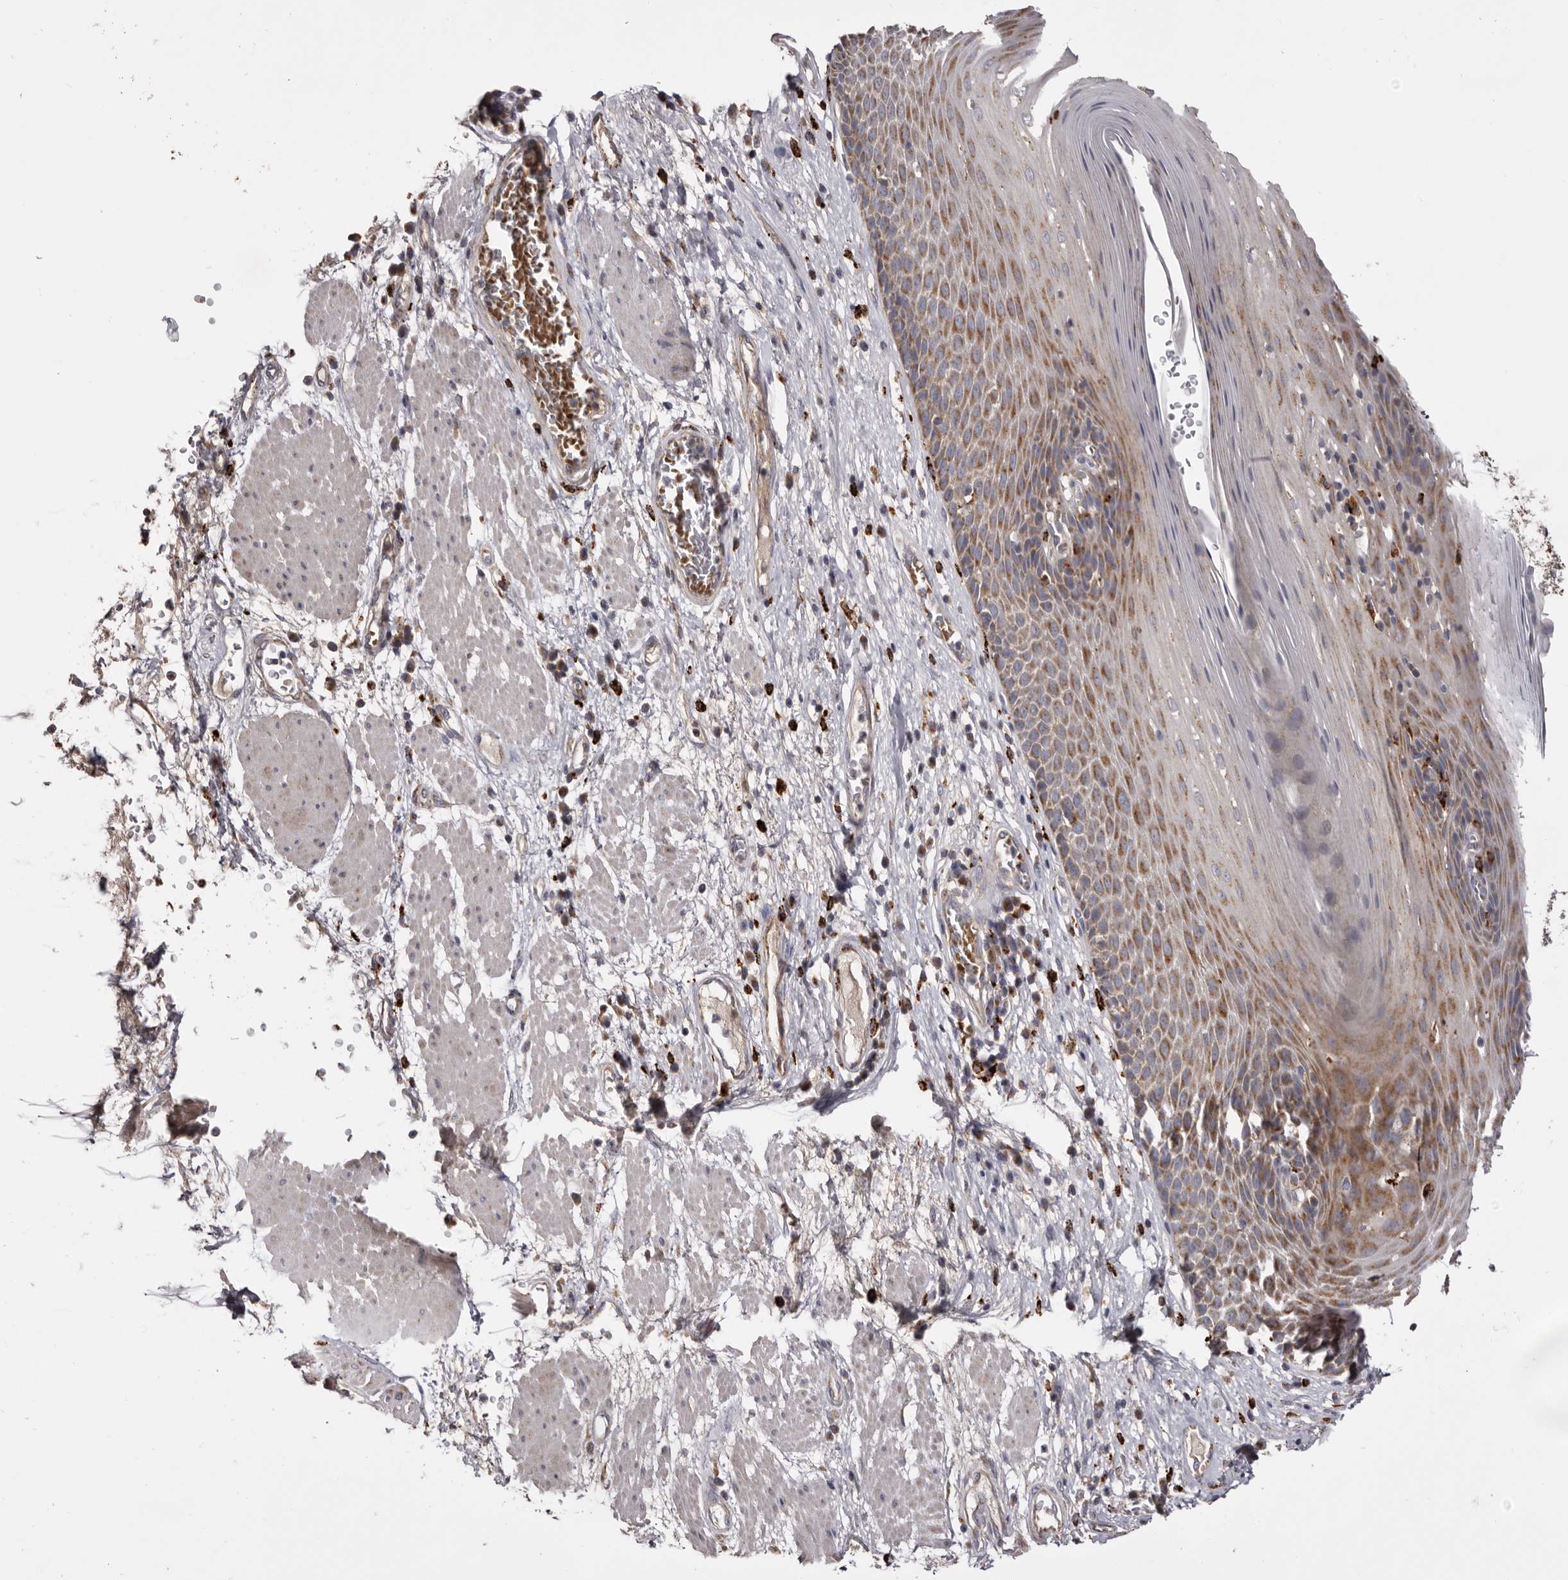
{"staining": {"intensity": "moderate", "quantity": "25%-75%", "location": "cytoplasmic/membranous"}, "tissue": "esophagus", "cell_type": "Squamous epithelial cells", "image_type": "normal", "snomed": [{"axis": "morphology", "description": "Normal tissue, NOS"}, {"axis": "morphology", "description": "Adenocarcinoma, NOS"}, {"axis": "topography", "description": "Esophagus"}], "caption": "Immunohistochemistry photomicrograph of unremarkable human esophagus stained for a protein (brown), which shows medium levels of moderate cytoplasmic/membranous expression in approximately 25%-75% of squamous epithelial cells.", "gene": "MECR", "patient": {"sex": "male", "age": 62}}